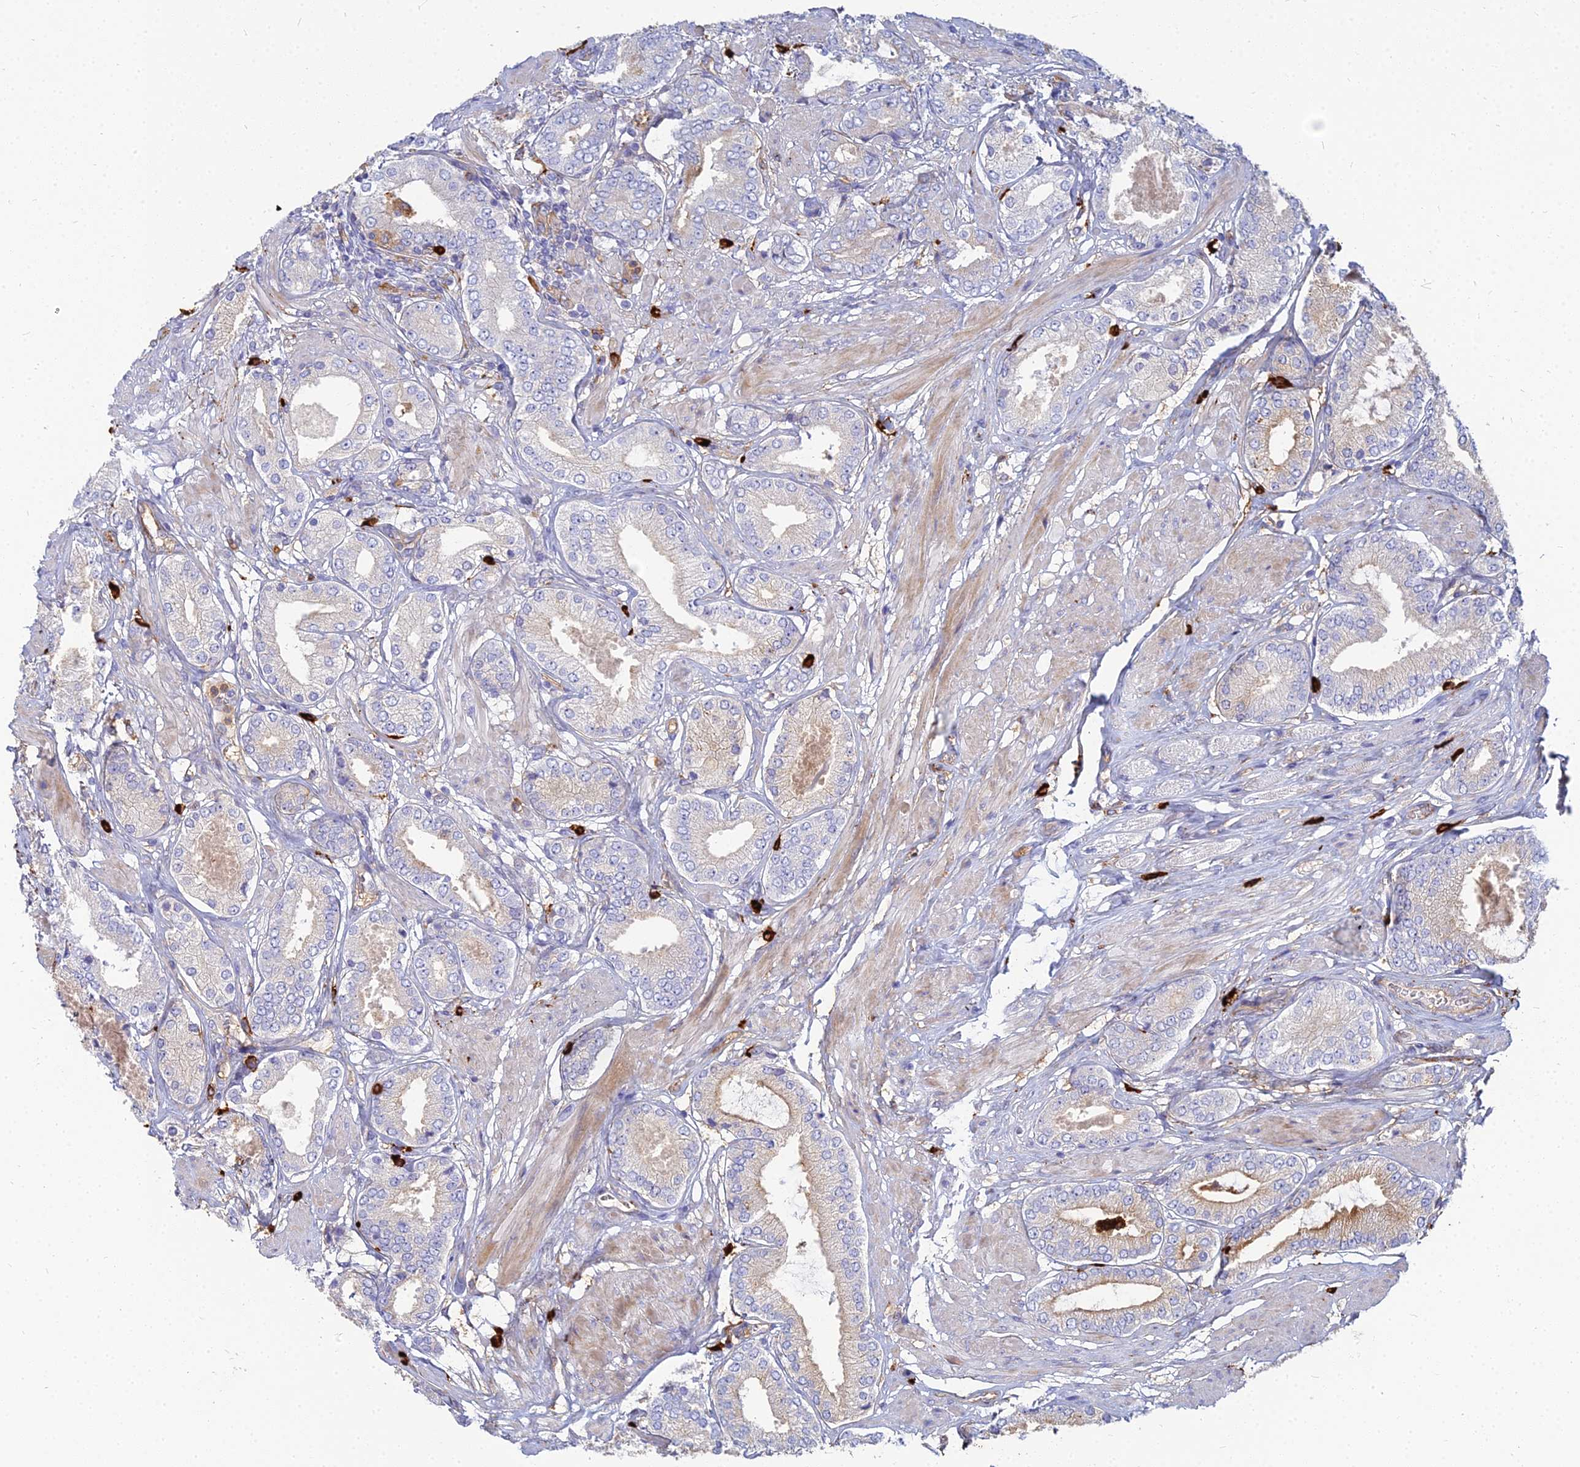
{"staining": {"intensity": "negative", "quantity": "none", "location": "none"}, "tissue": "prostate cancer", "cell_type": "Tumor cells", "image_type": "cancer", "snomed": [{"axis": "morphology", "description": "Adenocarcinoma, High grade"}, {"axis": "topography", "description": "Prostate and seminal vesicle, NOS"}], "caption": "Immunohistochemical staining of human prostate cancer displays no significant positivity in tumor cells.", "gene": "VAT1", "patient": {"sex": "male", "age": 64}}